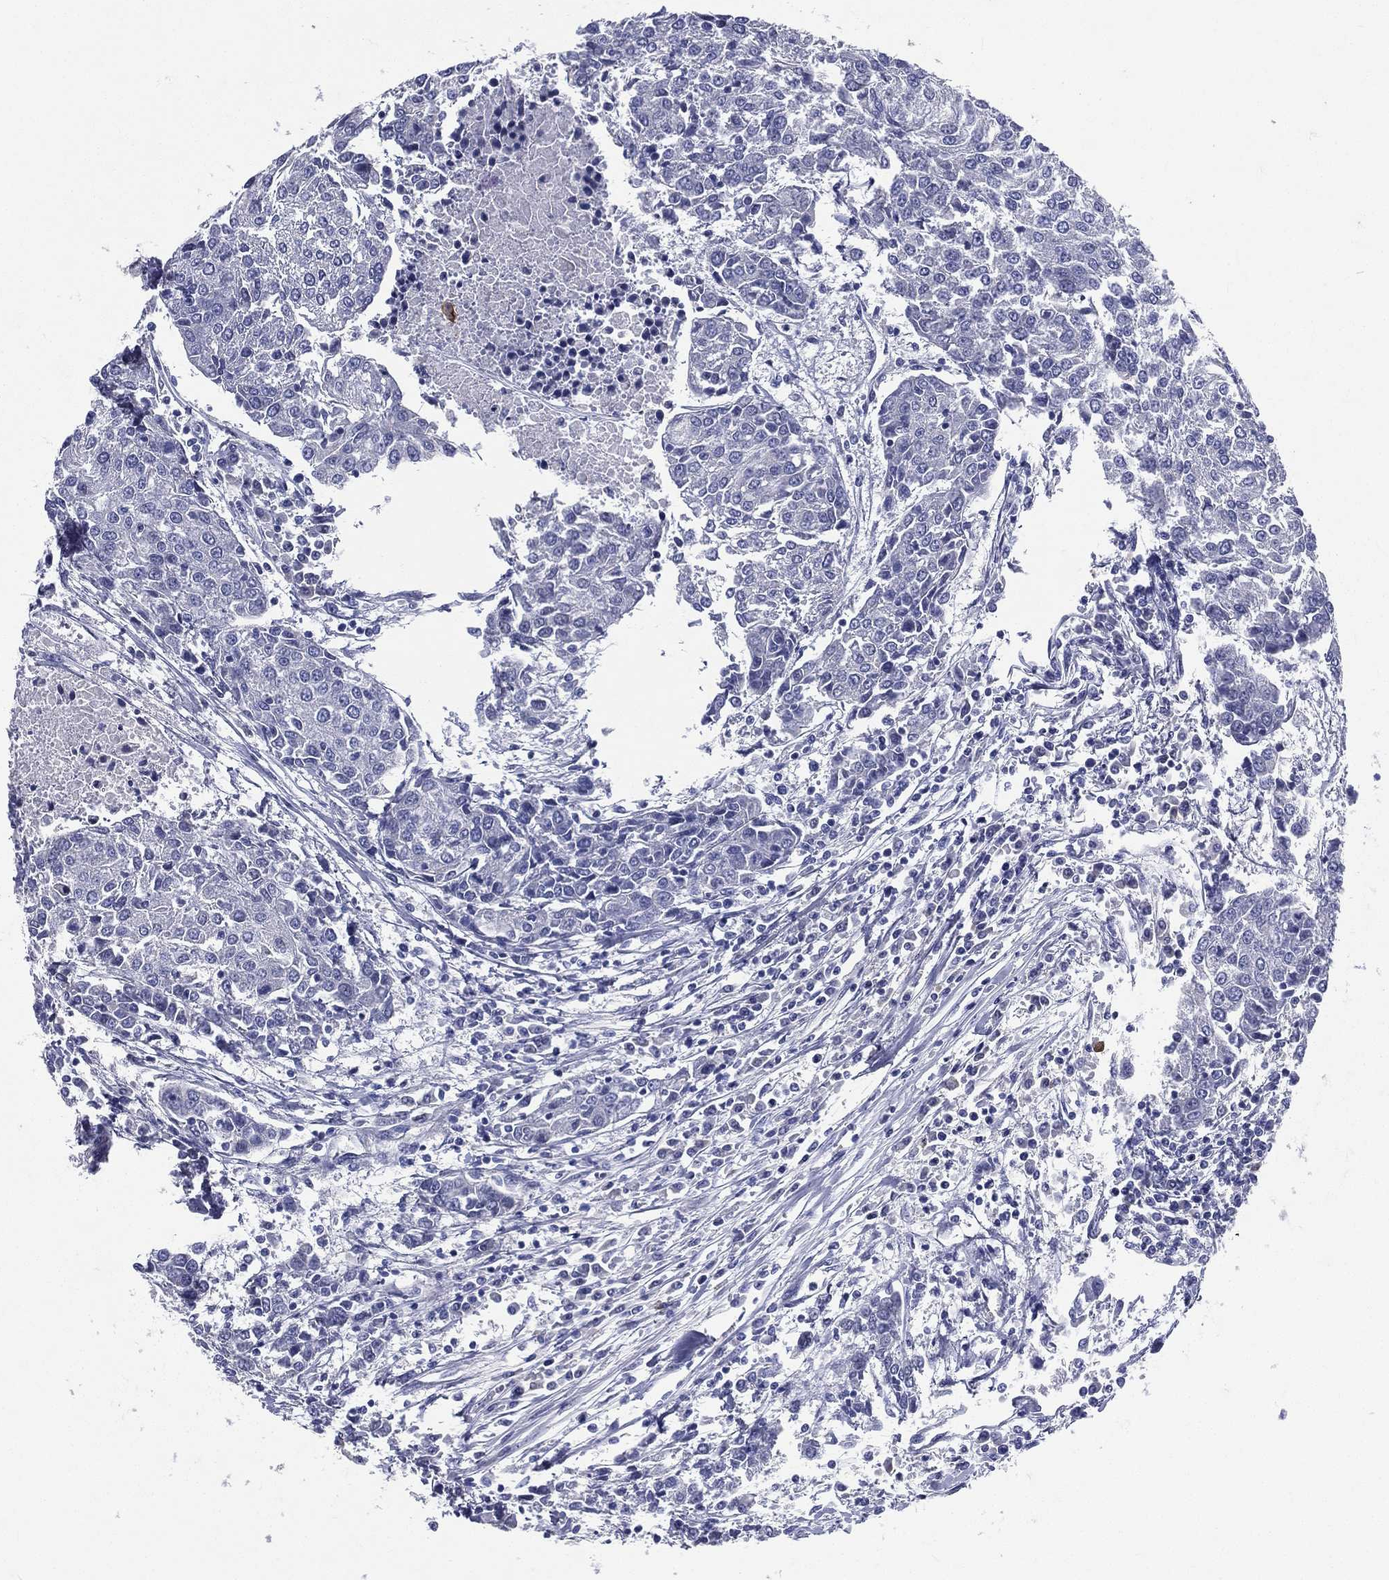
{"staining": {"intensity": "negative", "quantity": "none", "location": "none"}, "tissue": "urothelial cancer", "cell_type": "Tumor cells", "image_type": "cancer", "snomed": [{"axis": "morphology", "description": "Urothelial carcinoma, High grade"}, {"axis": "topography", "description": "Urinary bladder"}], "caption": "DAB immunohistochemical staining of urothelial cancer exhibits no significant positivity in tumor cells.", "gene": "TGM1", "patient": {"sex": "female", "age": 85}}